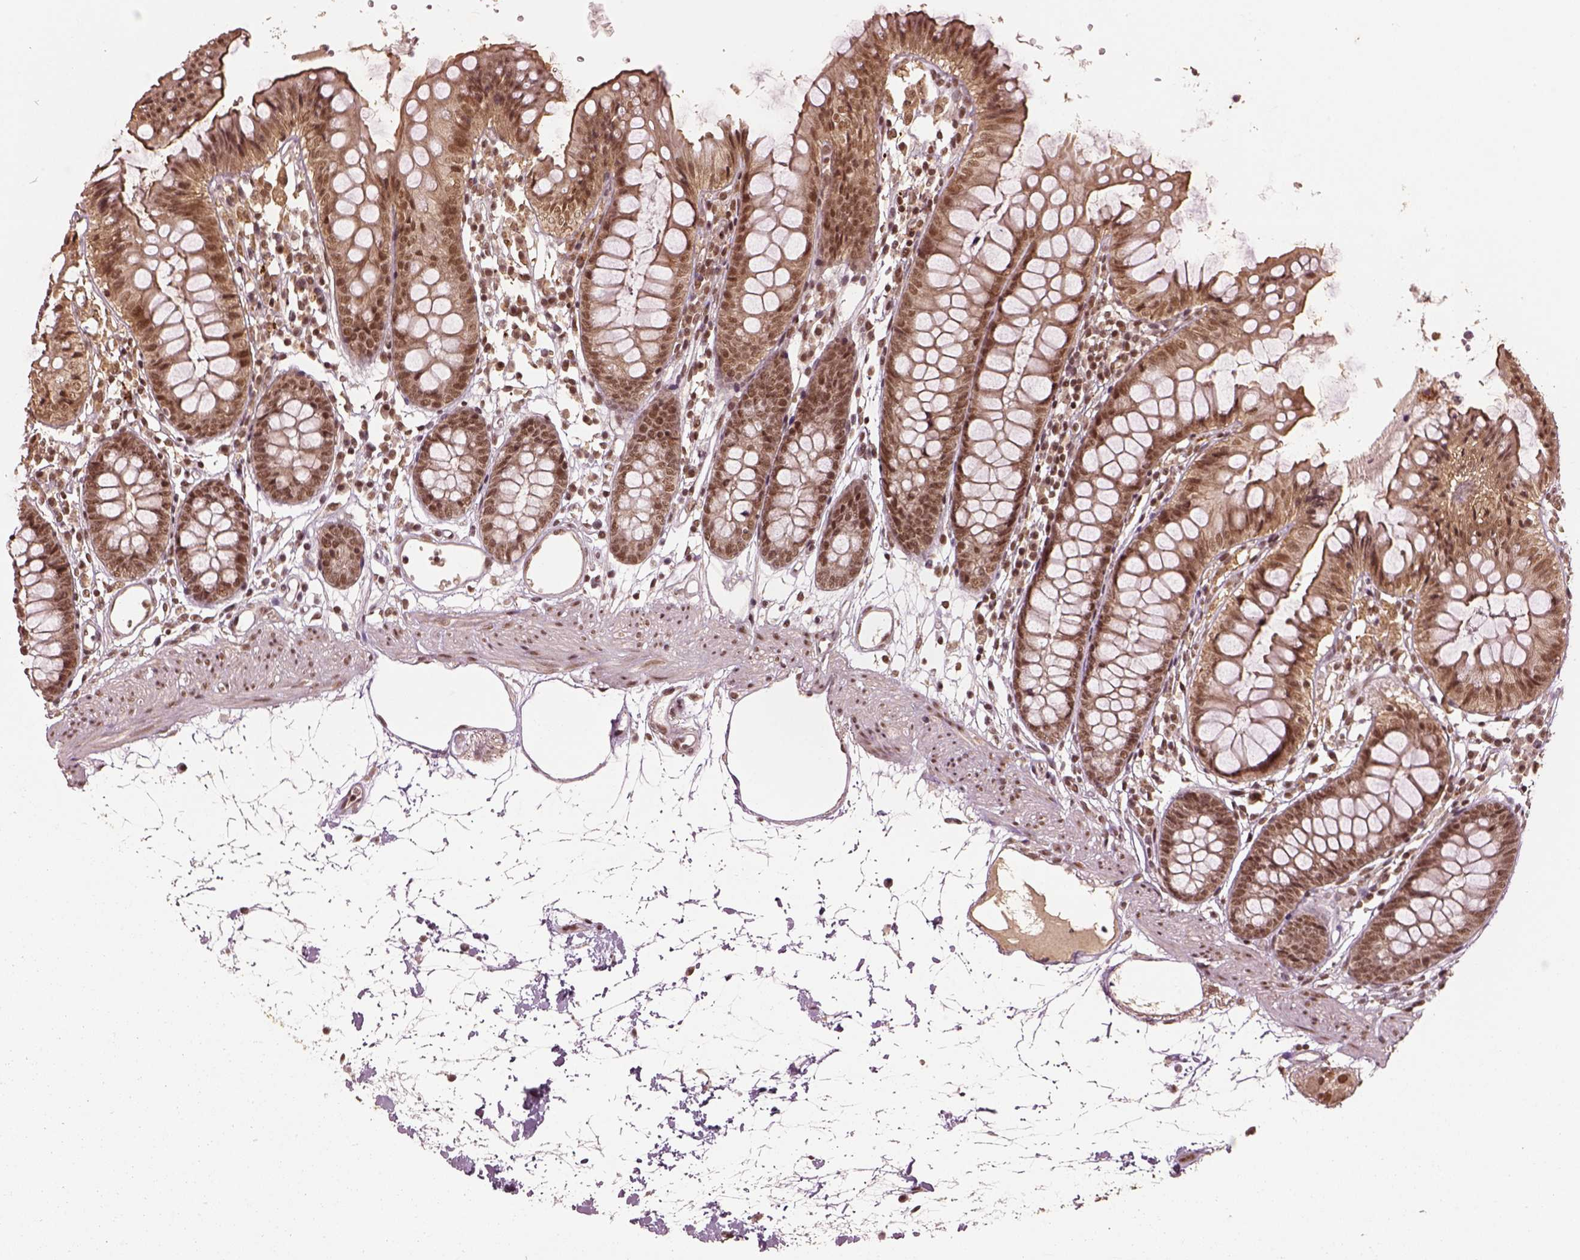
{"staining": {"intensity": "moderate", "quantity": ">75%", "location": "nuclear"}, "tissue": "colon", "cell_type": "Endothelial cells", "image_type": "normal", "snomed": [{"axis": "morphology", "description": "Normal tissue, NOS"}, {"axis": "topography", "description": "Colon"}], "caption": "Immunohistochemistry histopathology image of benign human colon stained for a protein (brown), which displays medium levels of moderate nuclear staining in approximately >75% of endothelial cells.", "gene": "BRD9", "patient": {"sex": "female", "age": 84}}